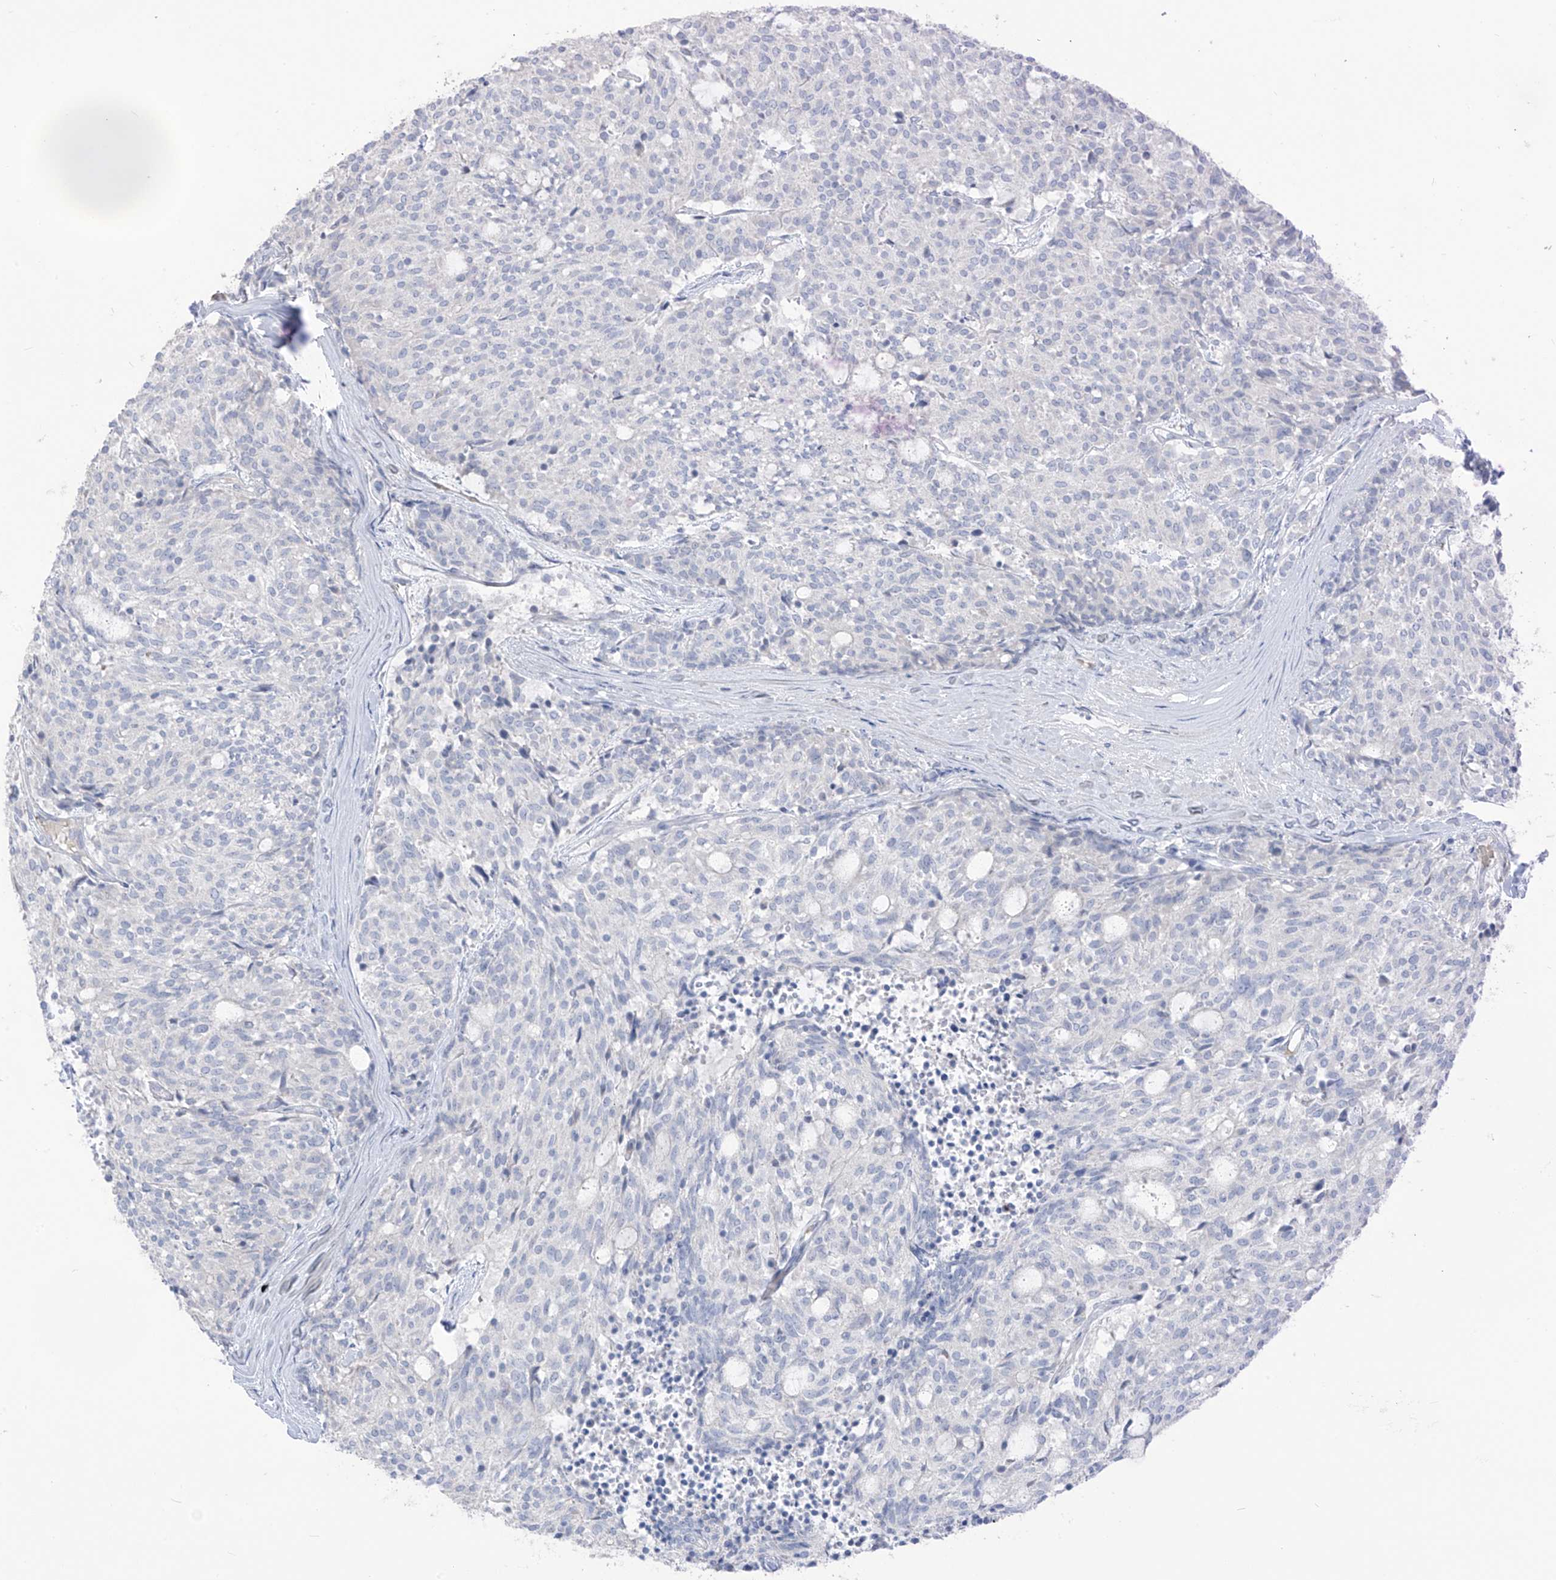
{"staining": {"intensity": "negative", "quantity": "none", "location": "none"}, "tissue": "carcinoid", "cell_type": "Tumor cells", "image_type": "cancer", "snomed": [{"axis": "morphology", "description": "Carcinoid, malignant, NOS"}, {"axis": "topography", "description": "Pancreas"}], "caption": "DAB immunohistochemical staining of malignant carcinoid demonstrates no significant expression in tumor cells.", "gene": "ASPRV1", "patient": {"sex": "female", "age": 54}}